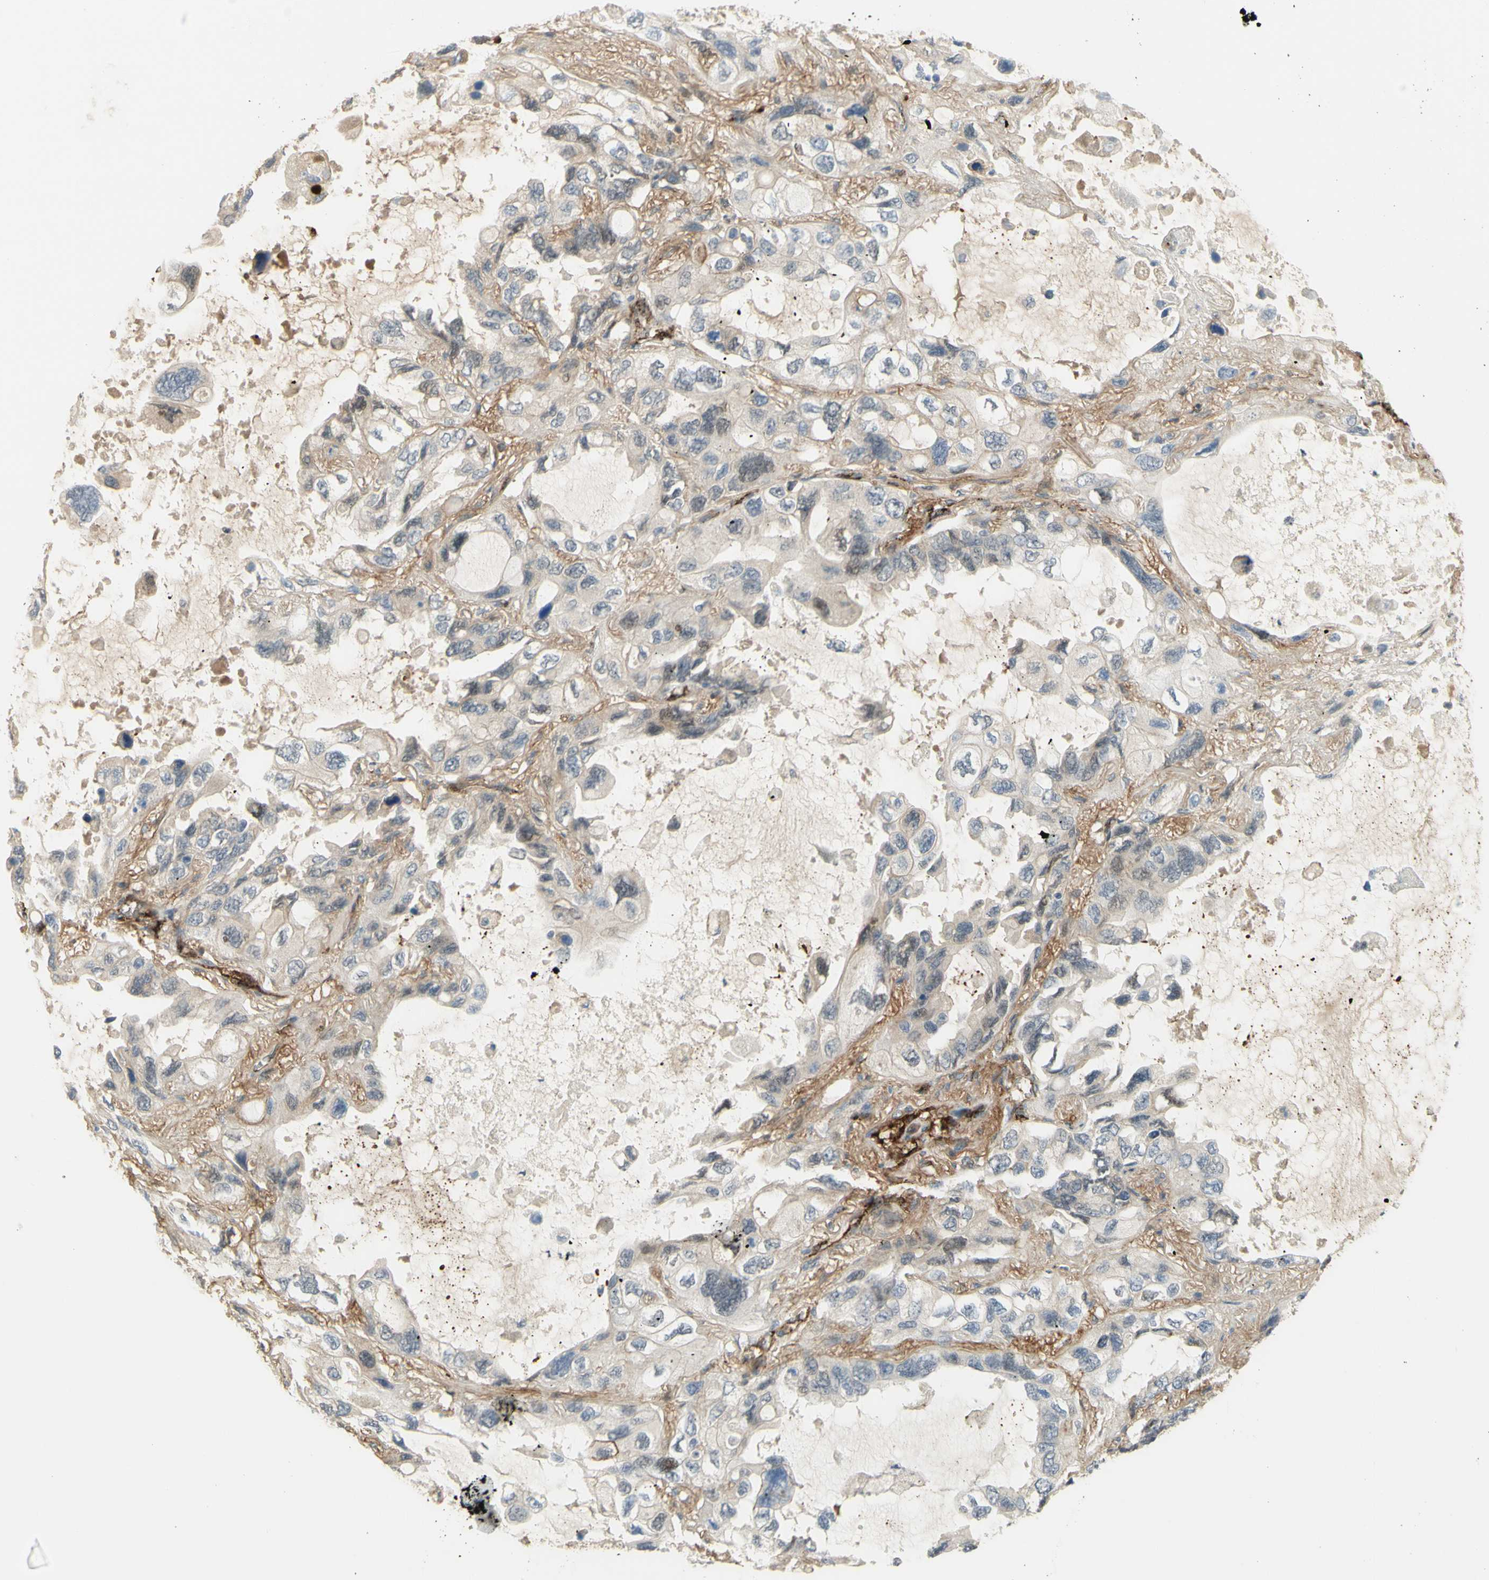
{"staining": {"intensity": "weak", "quantity": "<25%", "location": "cytoplasmic/membranous"}, "tissue": "lung cancer", "cell_type": "Tumor cells", "image_type": "cancer", "snomed": [{"axis": "morphology", "description": "Squamous cell carcinoma, NOS"}, {"axis": "topography", "description": "Lung"}], "caption": "Immunohistochemical staining of lung cancer exhibits no significant positivity in tumor cells.", "gene": "ANGPT2", "patient": {"sex": "female", "age": 73}}